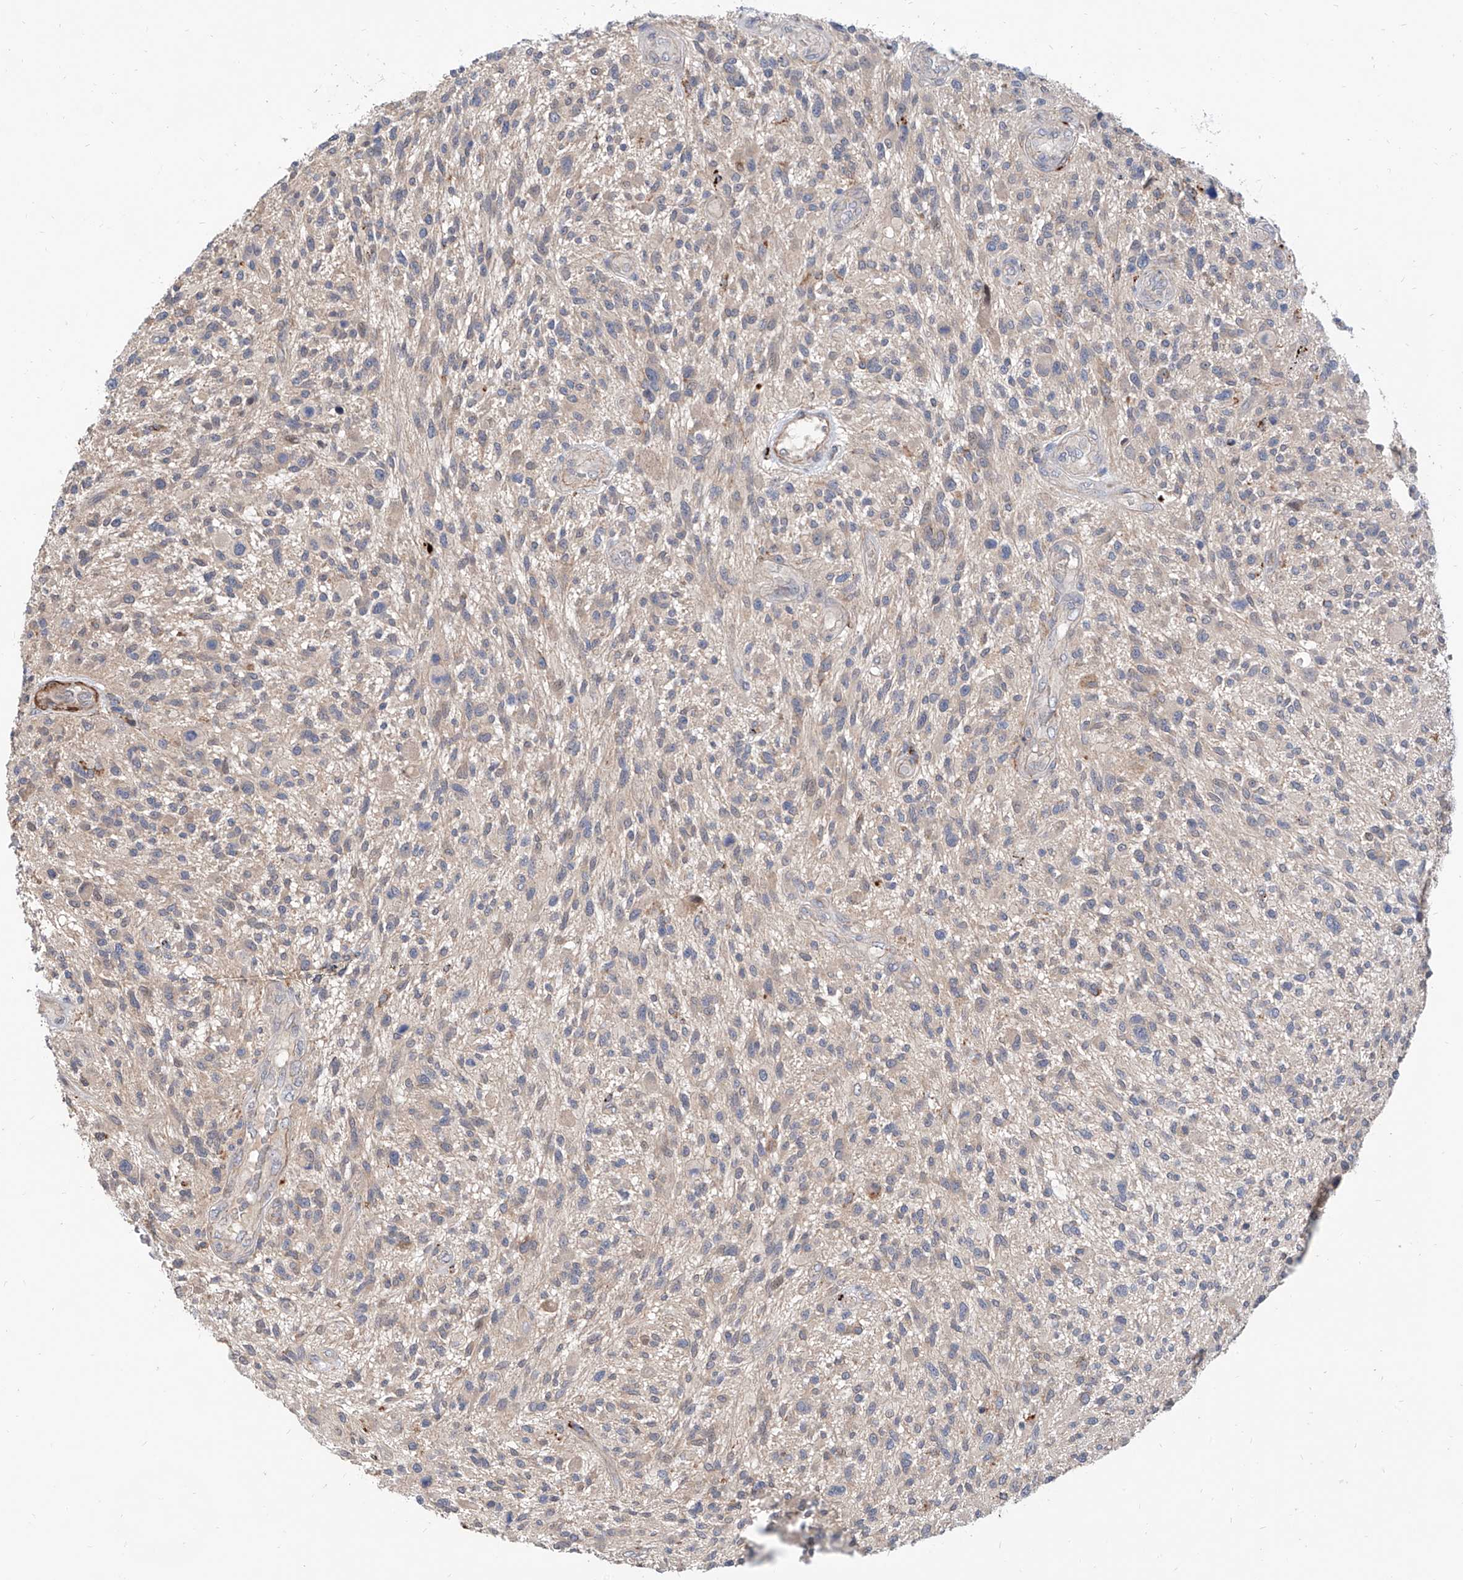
{"staining": {"intensity": "negative", "quantity": "none", "location": "none"}, "tissue": "glioma", "cell_type": "Tumor cells", "image_type": "cancer", "snomed": [{"axis": "morphology", "description": "Glioma, malignant, High grade"}, {"axis": "topography", "description": "Brain"}], "caption": "Image shows no significant protein expression in tumor cells of malignant high-grade glioma.", "gene": "MAGEE2", "patient": {"sex": "male", "age": 47}}